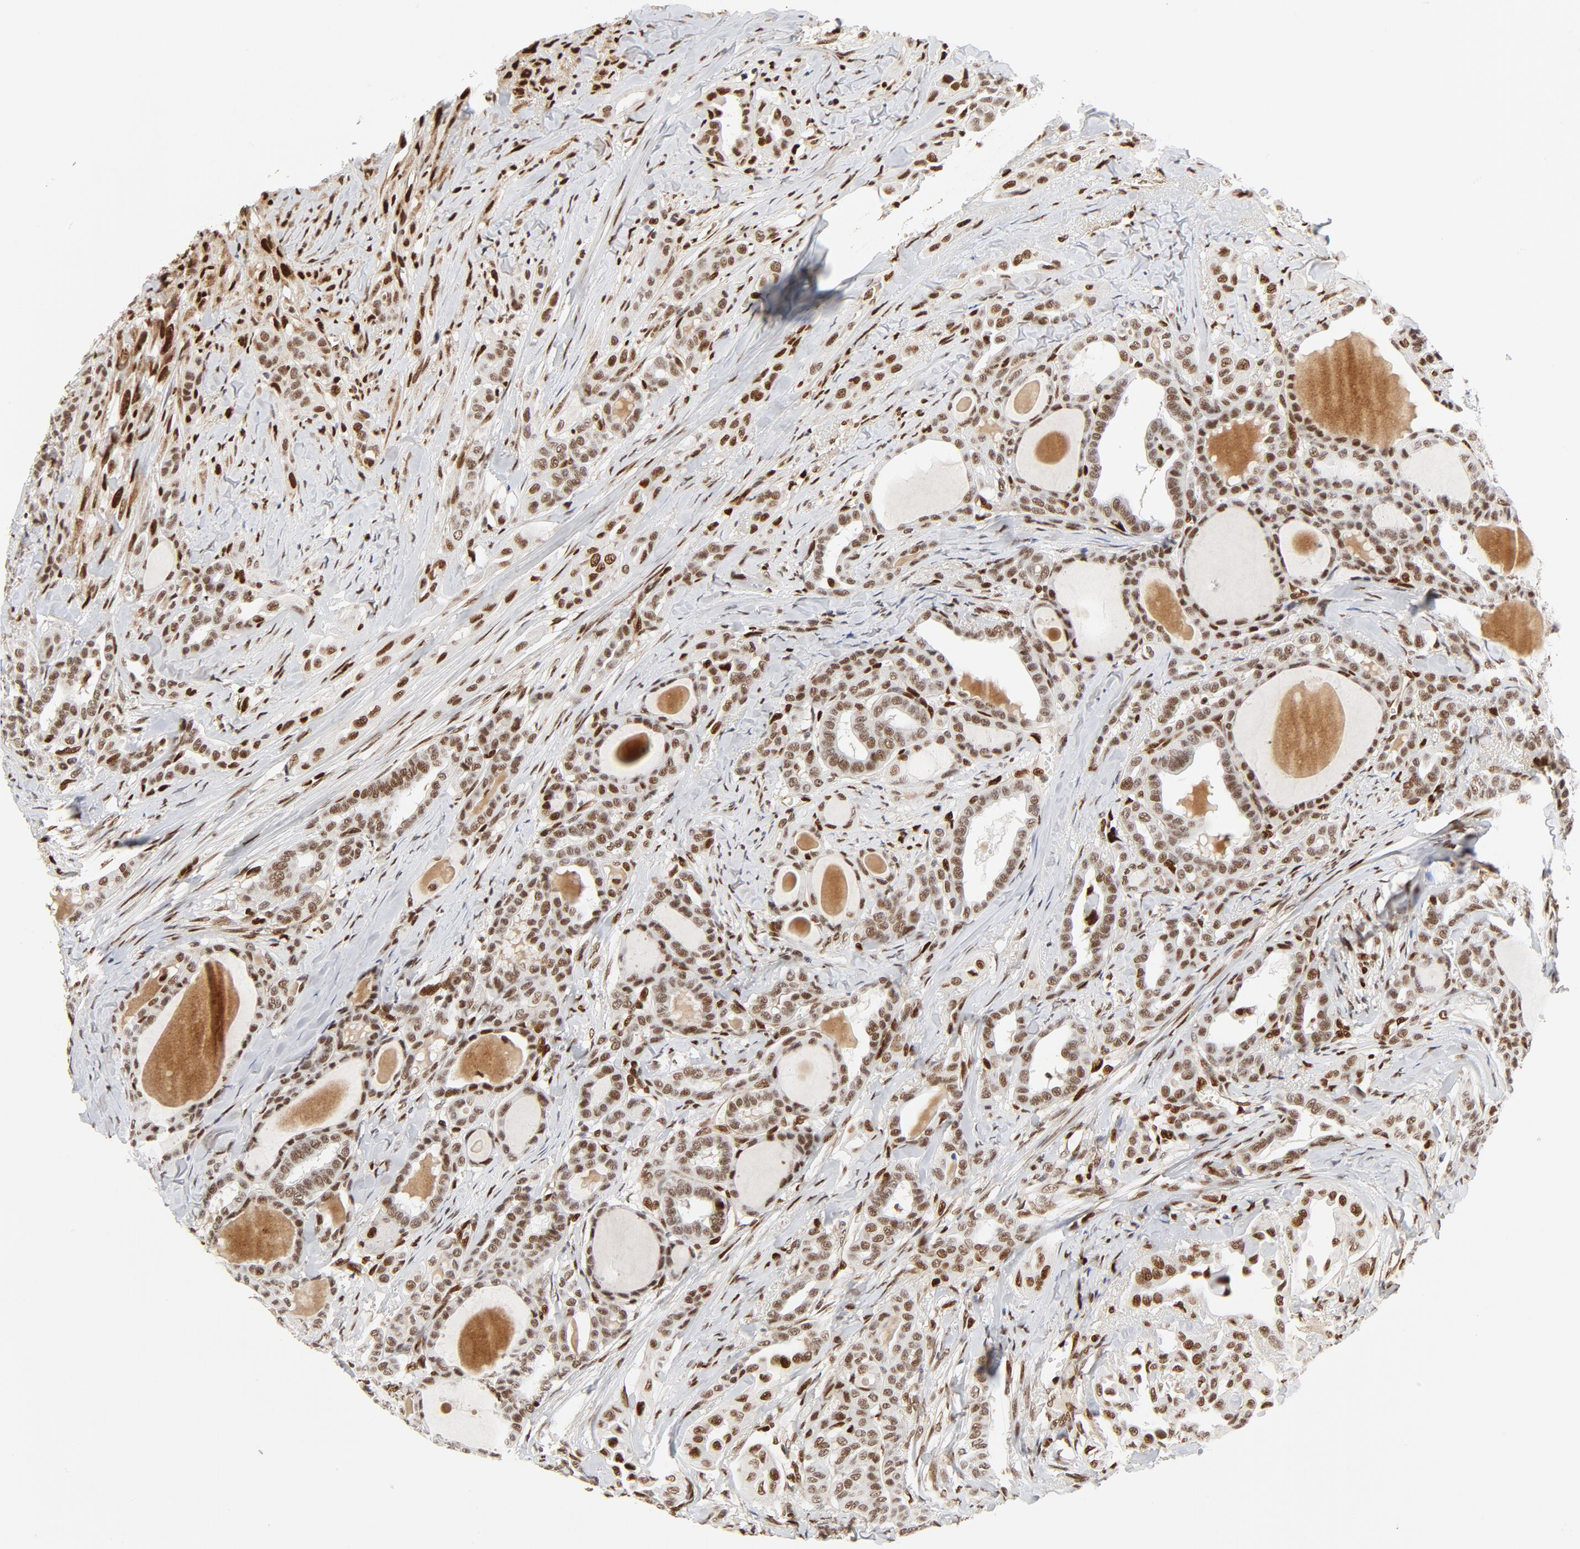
{"staining": {"intensity": "moderate", "quantity": ">75%", "location": "nuclear"}, "tissue": "thyroid cancer", "cell_type": "Tumor cells", "image_type": "cancer", "snomed": [{"axis": "morphology", "description": "Carcinoma, NOS"}, {"axis": "topography", "description": "Thyroid gland"}], "caption": "Tumor cells demonstrate medium levels of moderate nuclear expression in about >75% of cells in thyroid carcinoma. The protein of interest is shown in brown color, while the nuclei are stained blue.", "gene": "MEF2A", "patient": {"sex": "female", "age": 91}}